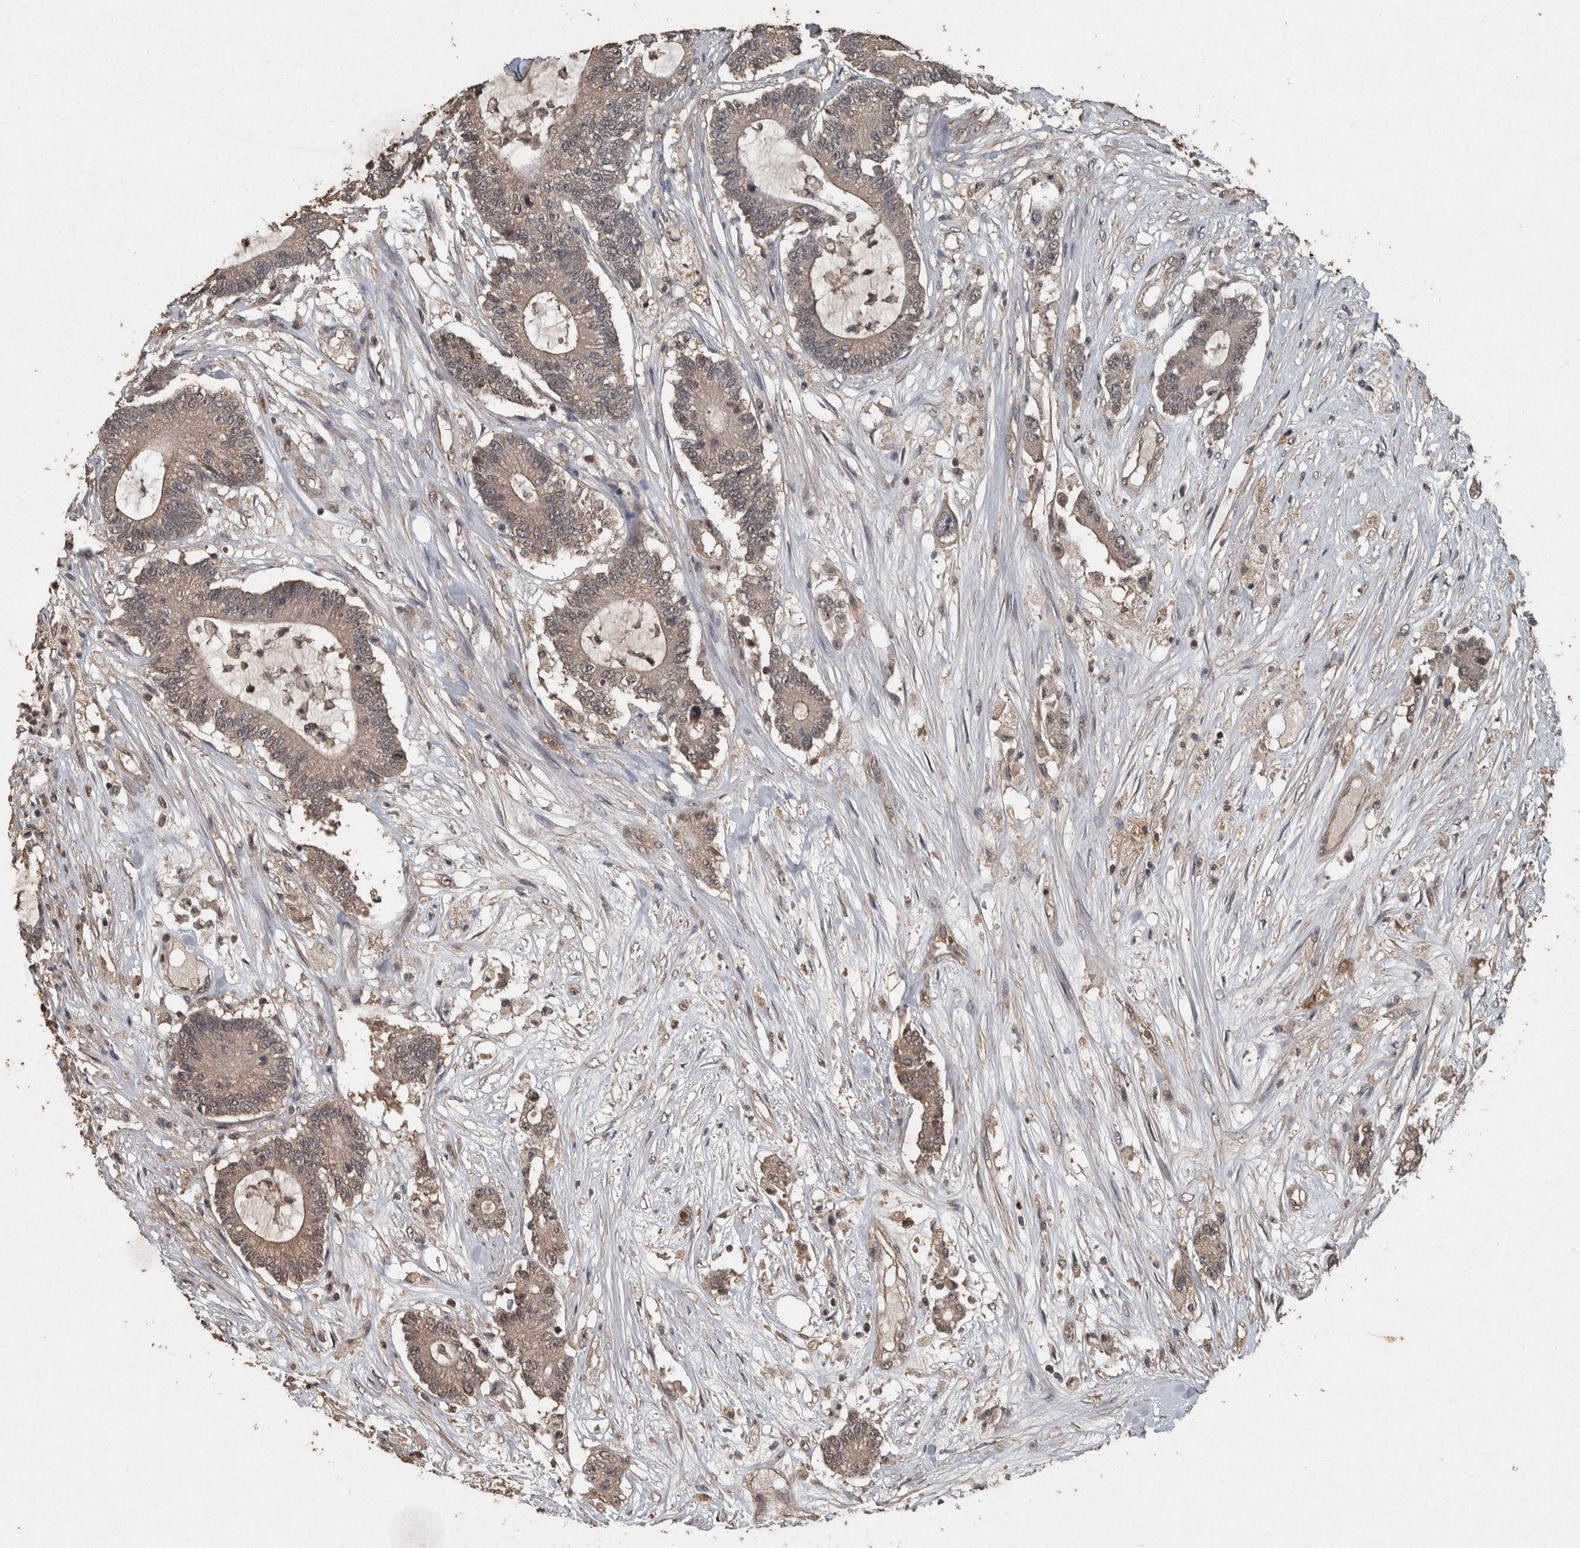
{"staining": {"intensity": "moderate", "quantity": ">75%", "location": "cytoplasmic/membranous"}, "tissue": "colorectal cancer", "cell_type": "Tumor cells", "image_type": "cancer", "snomed": [{"axis": "morphology", "description": "Adenocarcinoma, NOS"}, {"axis": "topography", "description": "Colon"}], "caption": "Colorectal cancer (adenocarcinoma) stained with immunohistochemistry demonstrates moderate cytoplasmic/membranous expression in approximately >75% of tumor cells. The protein of interest is stained brown, and the nuclei are stained in blue (DAB IHC with brightfield microscopy, high magnification).", "gene": "FGFRL1", "patient": {"sex": "female", "age": 84}}